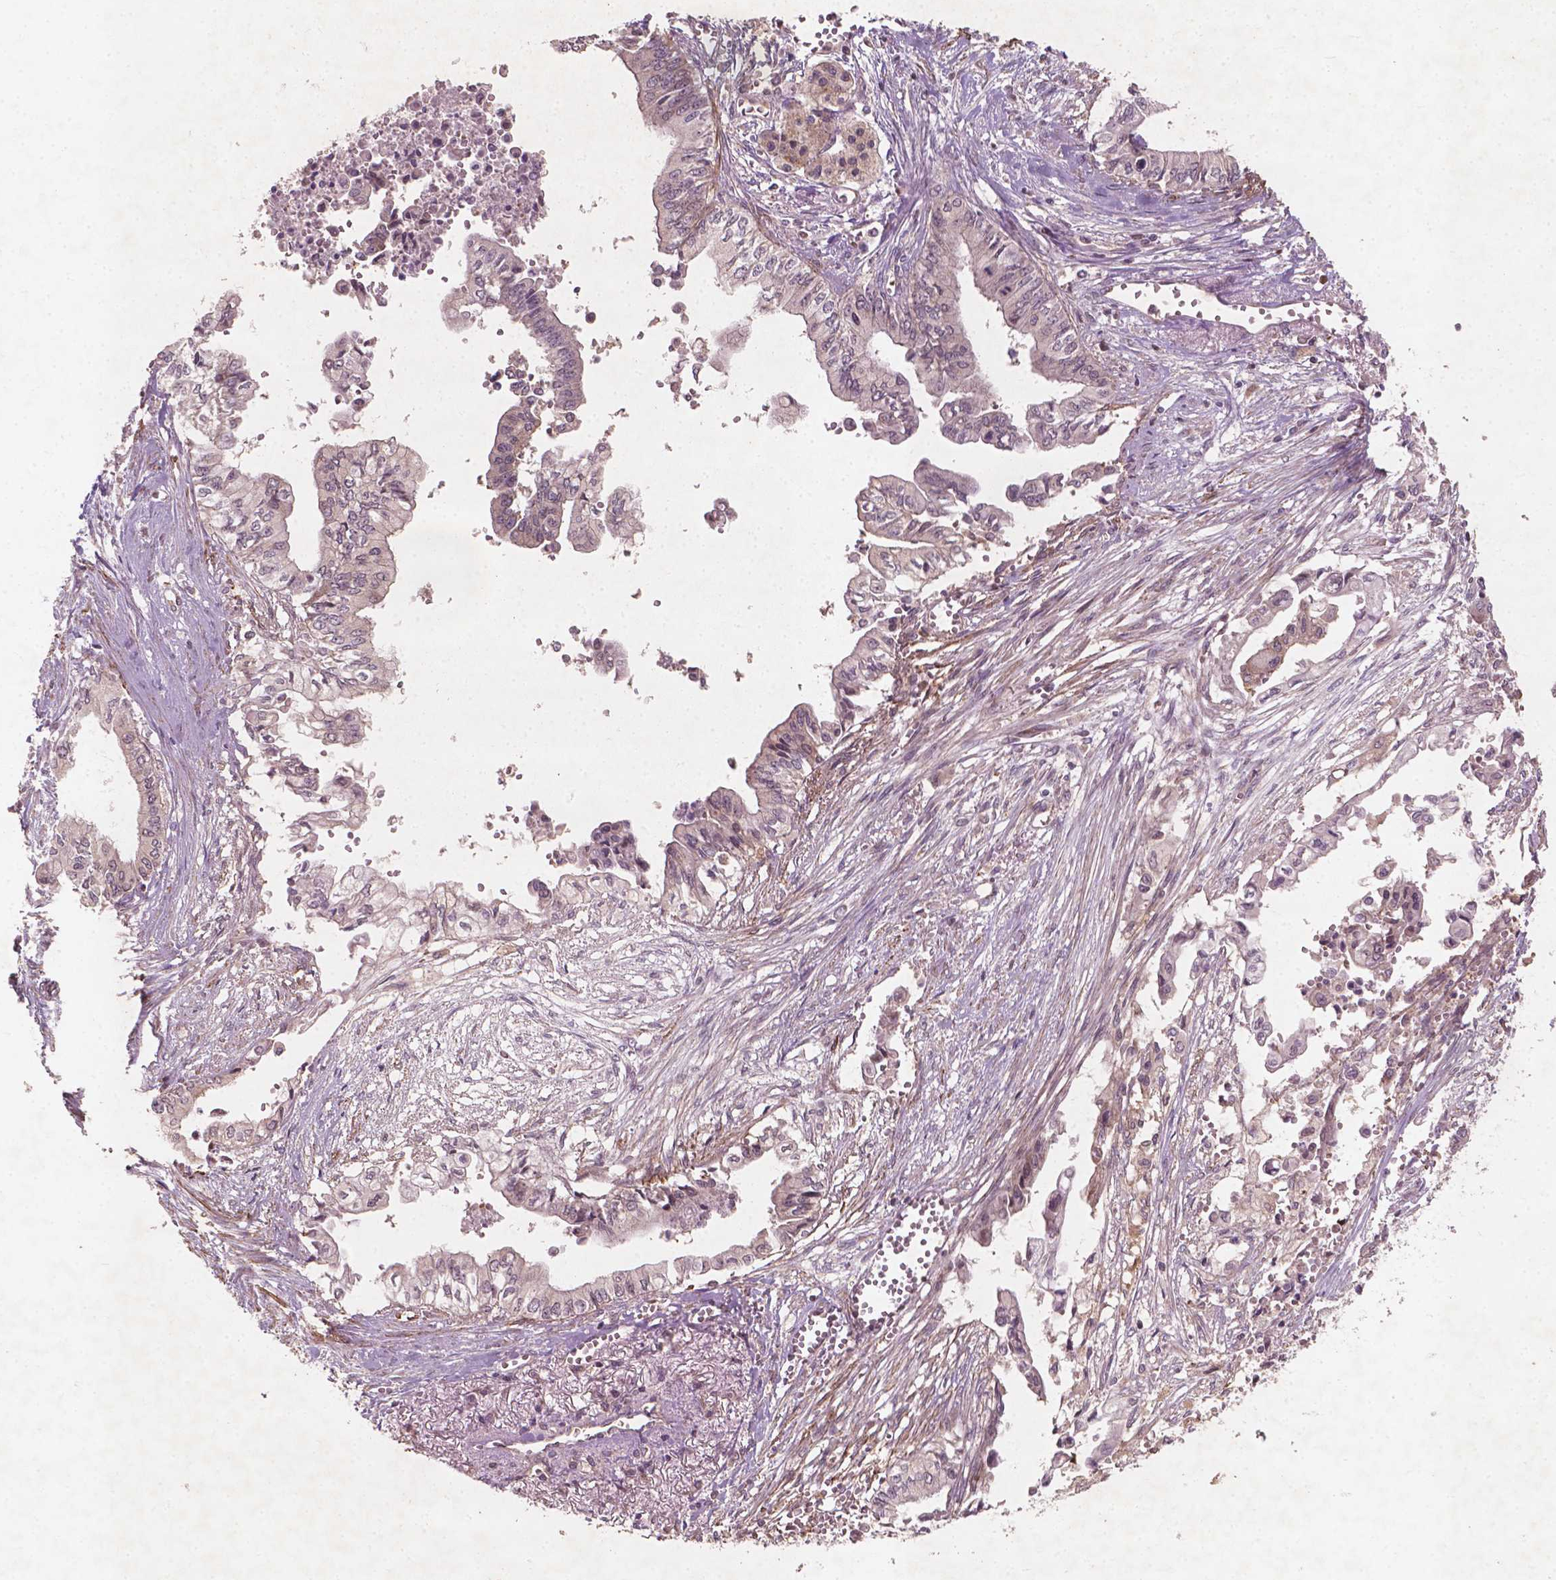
{"staining": {"intensity": "negative", "quantity": "none", "location": "none"}, "tissue": "pancreatic cancer", "cell_type": "Tumor cells", "image_type": "cancer", "snomed": [{"axis": "morphology", "description": "Adenocarcinoma, NOS"}, {"axis": "topography", "description": "Pancreas"}], "caption": "High power microscopy photomicrograph of an IHC histopathology image of pancreatic adenocarcinoma, revealing no significant expression in tumor cells.", "gene": "CYFIP2", "patient": {"sex": "female", "age": 61}}